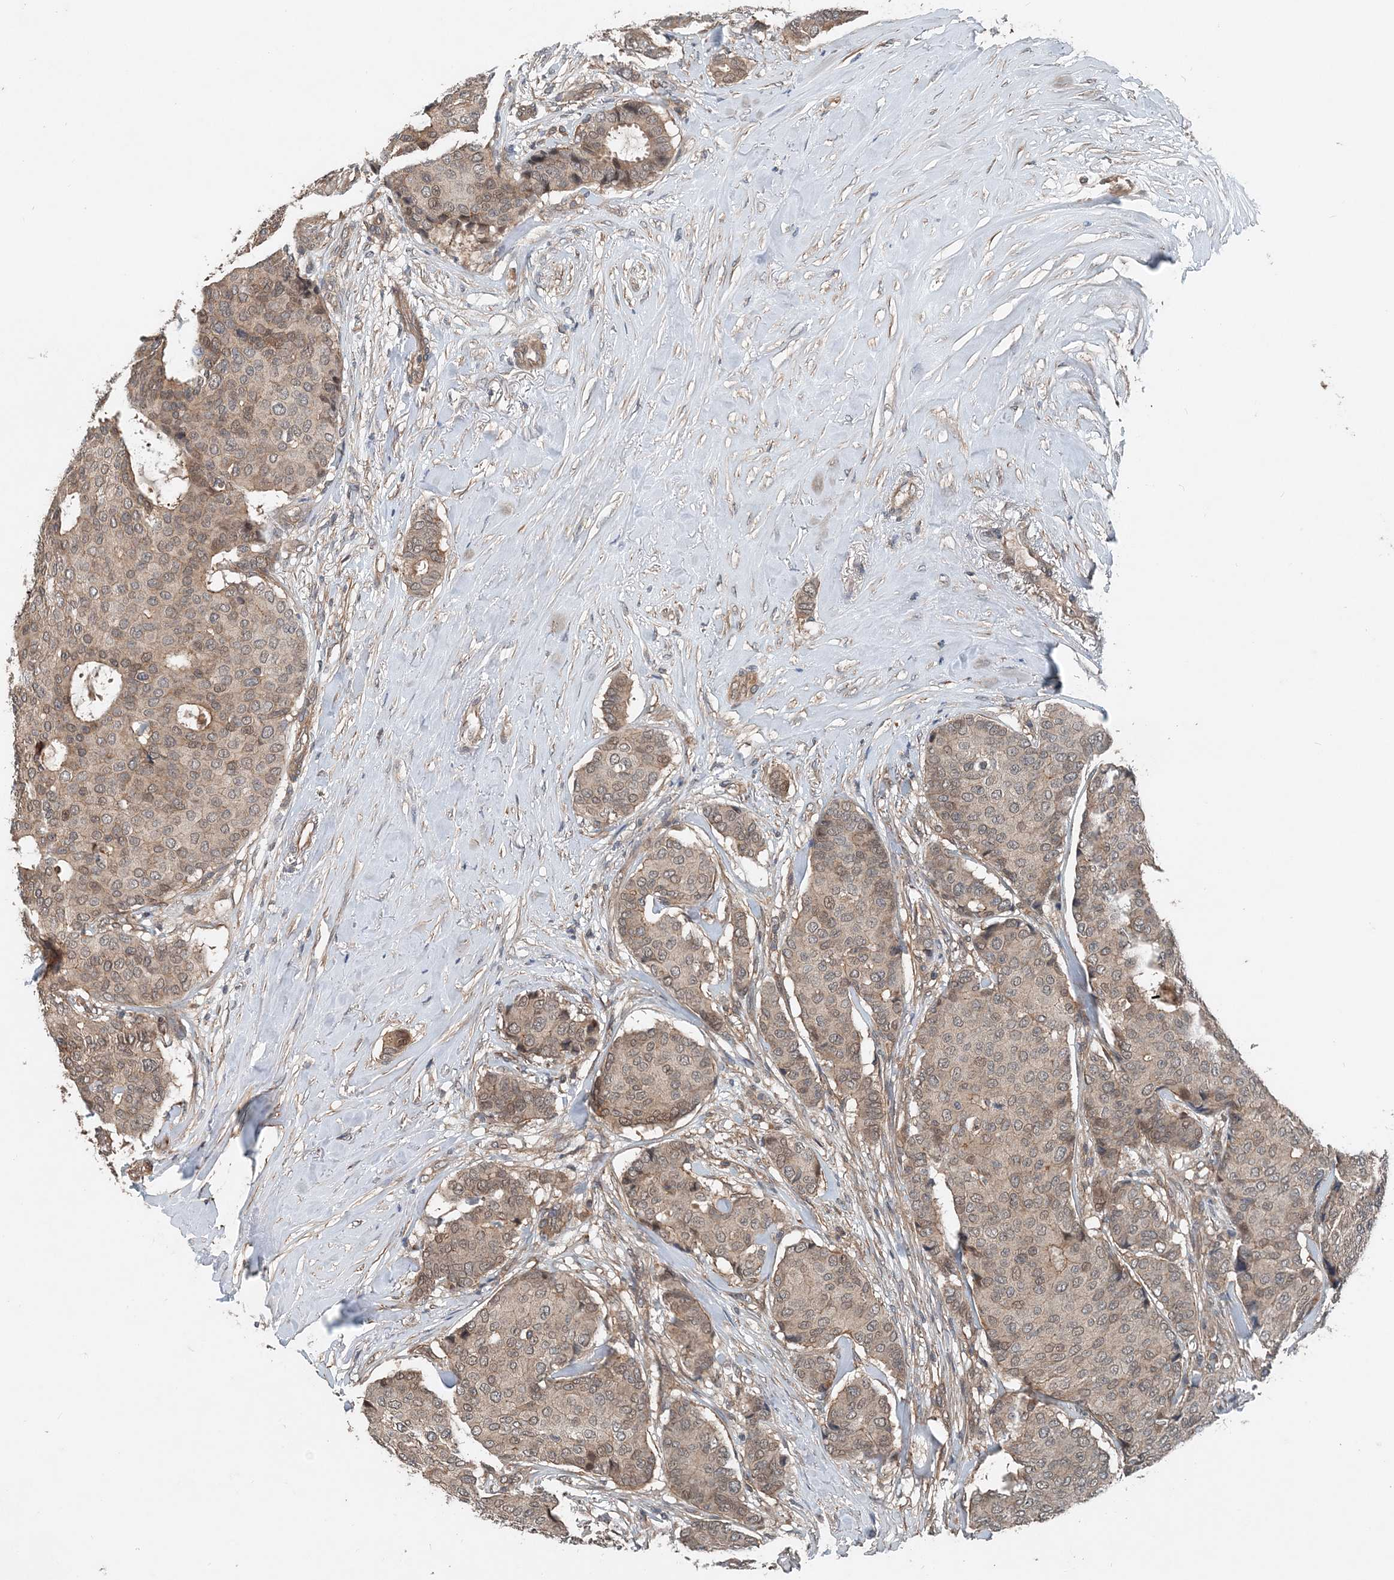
{"staining": {"intensity": "weak", "quantity": "25%-75%", "location": "cytoplasmic/membranous"}, "tissue": "breast cancer", "cell_type": "Tumor cells", "image_type": "cancer", "snomed": [{"axis": "morphology", "description": "Duct carcinoma"}, {"axis": "topography", "description": "Breast"}], "caption": "Human breast cancer stained with a protein marker shows weak staining in tumor cells.", "gene": "SMPD3", "patient": {"sex": "female", "age": 75}}